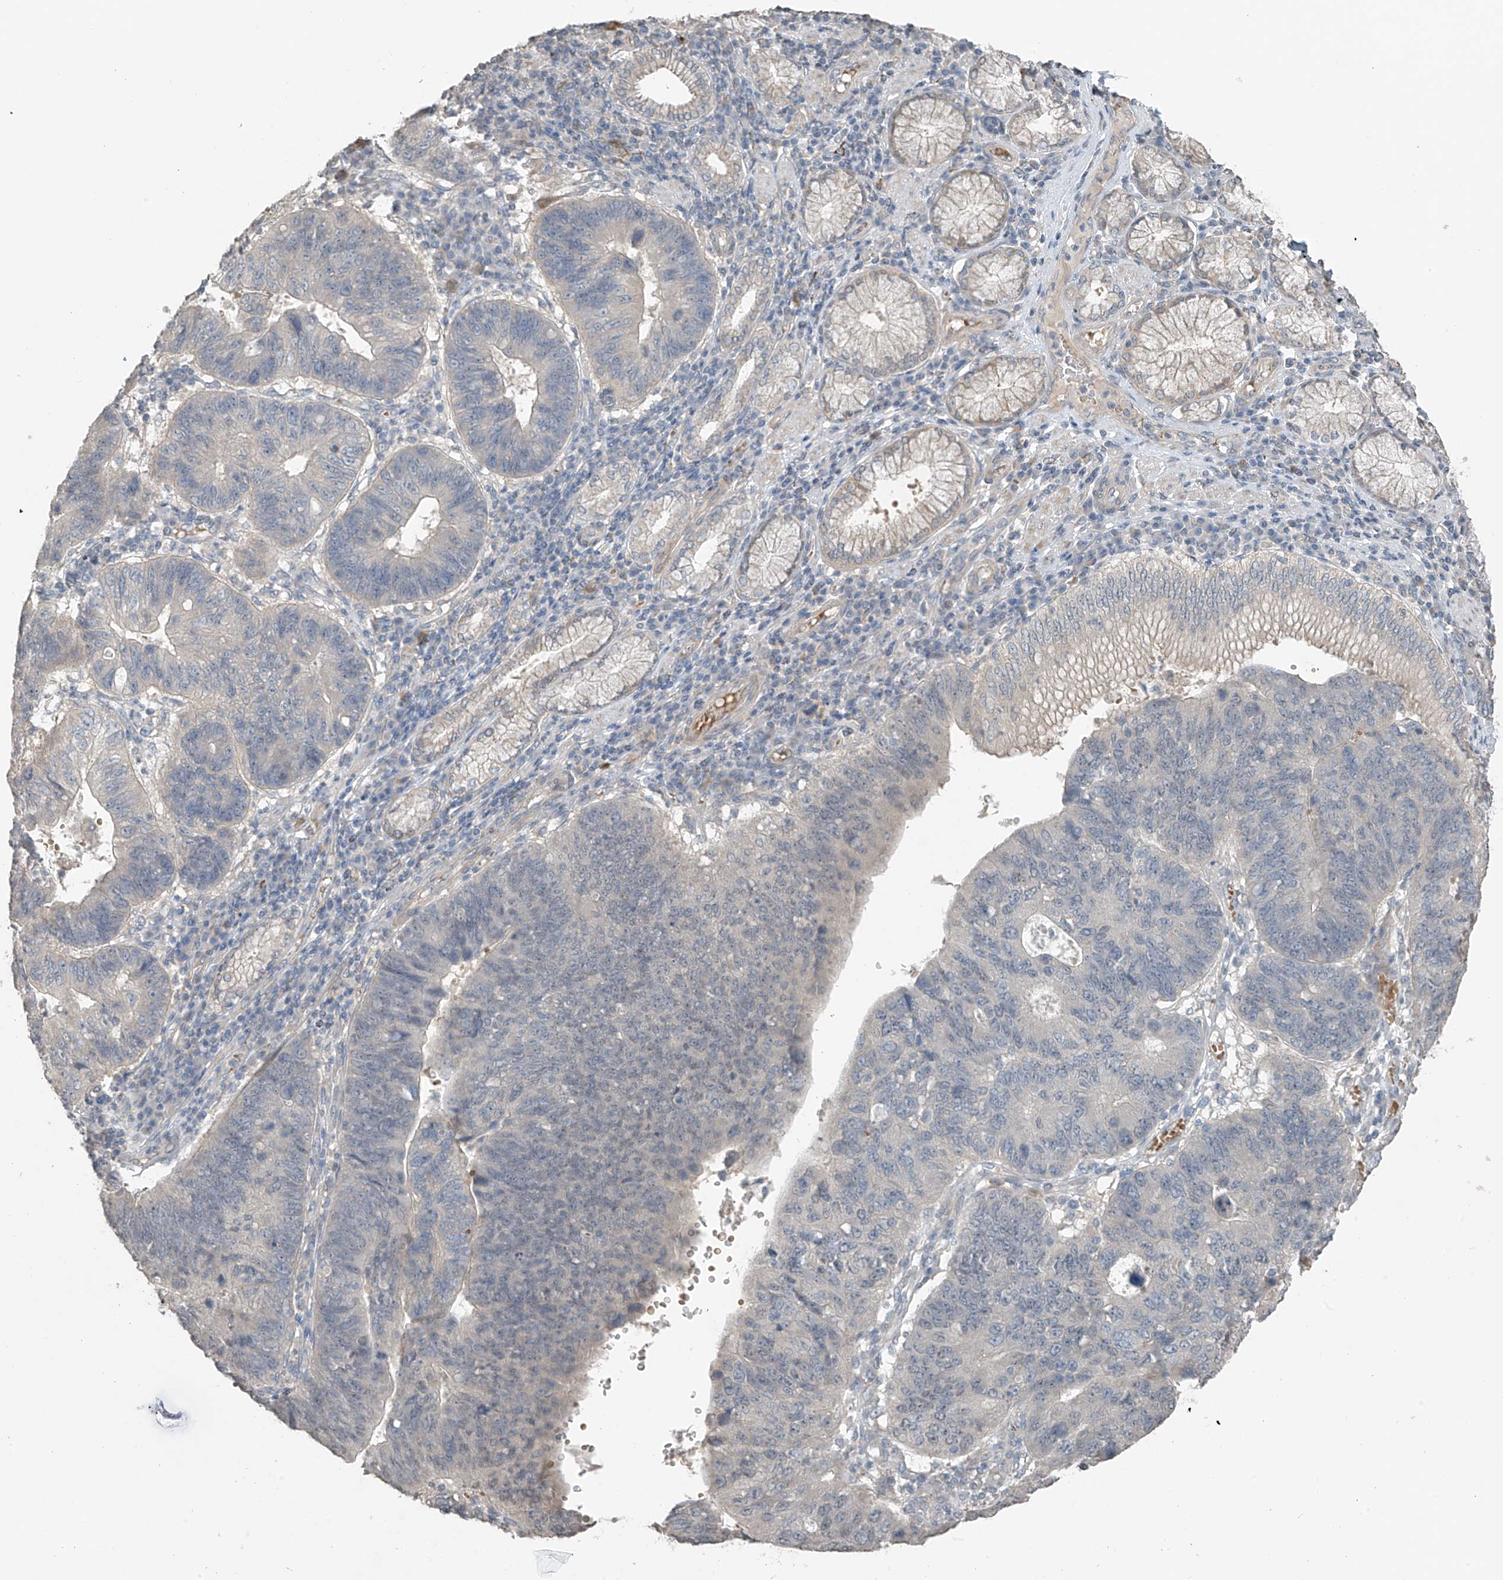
{"staining": {"intensity": "negative", "quantity": "none", "location": "none"}, "tissue": "stomach cancer", "cell_type": "Tumor cells", "image_type": "cancer", "snomed": [{"axis": "morphology", "description": "Adenocarcinoma, NOS"}, {"axis": "topography", "description": "Stomach"}], "caption": "This is an immunohistochemistry (IHC) image of stomach cancer. There is no staining in tumor cells.", "gene": "HOXA11", "patient": {"sex": "male", "age": 59}}